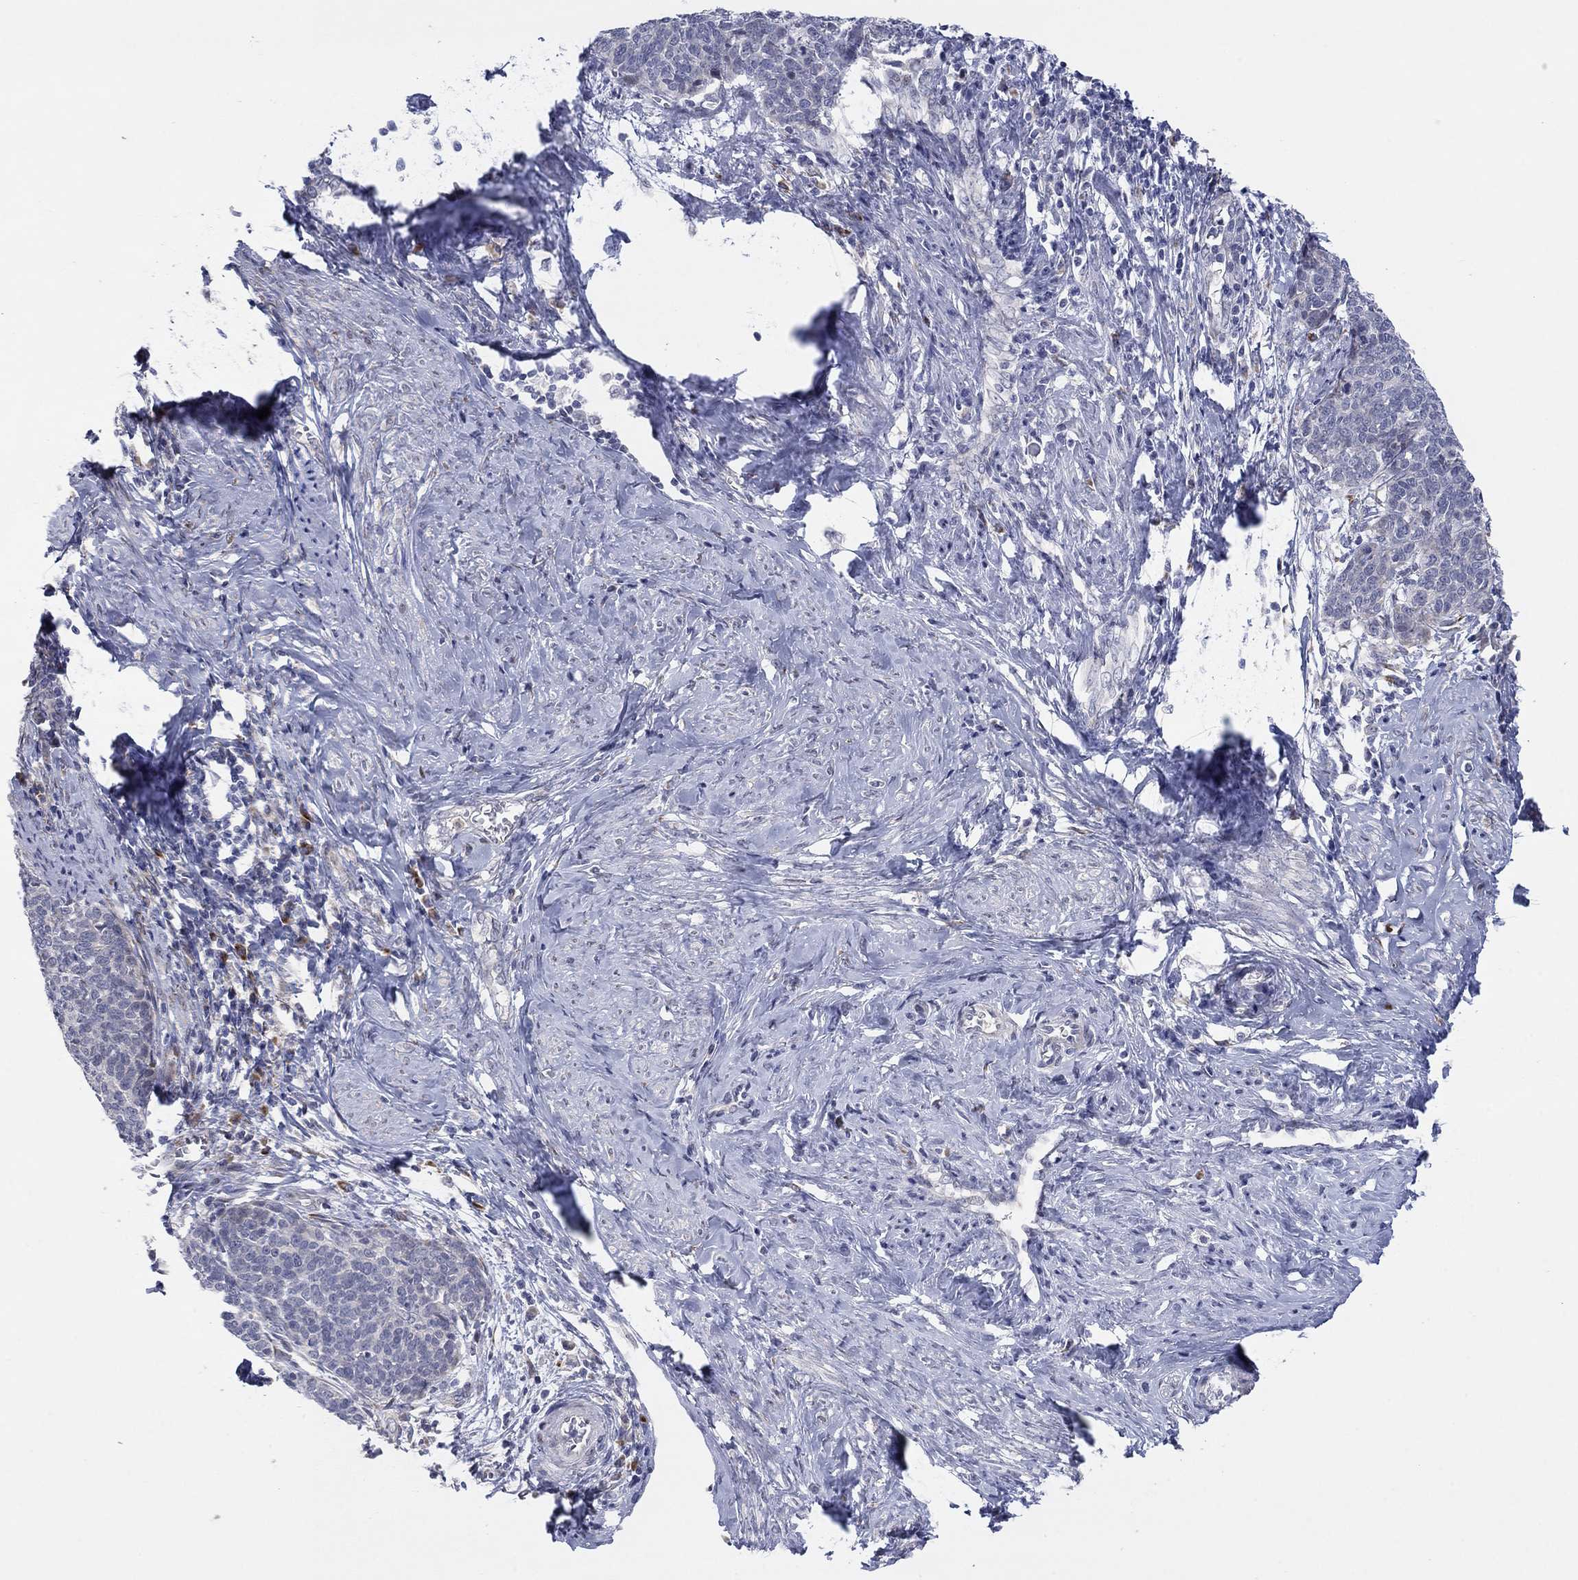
{"staining": {"intensity": "negative", "quantity": "none", "location": "none"}, "tissue": "cervical cancer", "cell_type": "Tumor cells", "image_type": "cancer", "snomed": [{"axis": "morphology", "description": "Normal tissue, NOS"}, {"axis": "morphology", "description": "Squamous cell carcinoma, NOS"}, {"axis": "topography", "description": "Cervix"}], "caption": "Tumor cells show no significant expression in squamous cell carcinoma (cervical).", "gene": "TTC21B", "patient": {"sex": "female", "age": 39}}